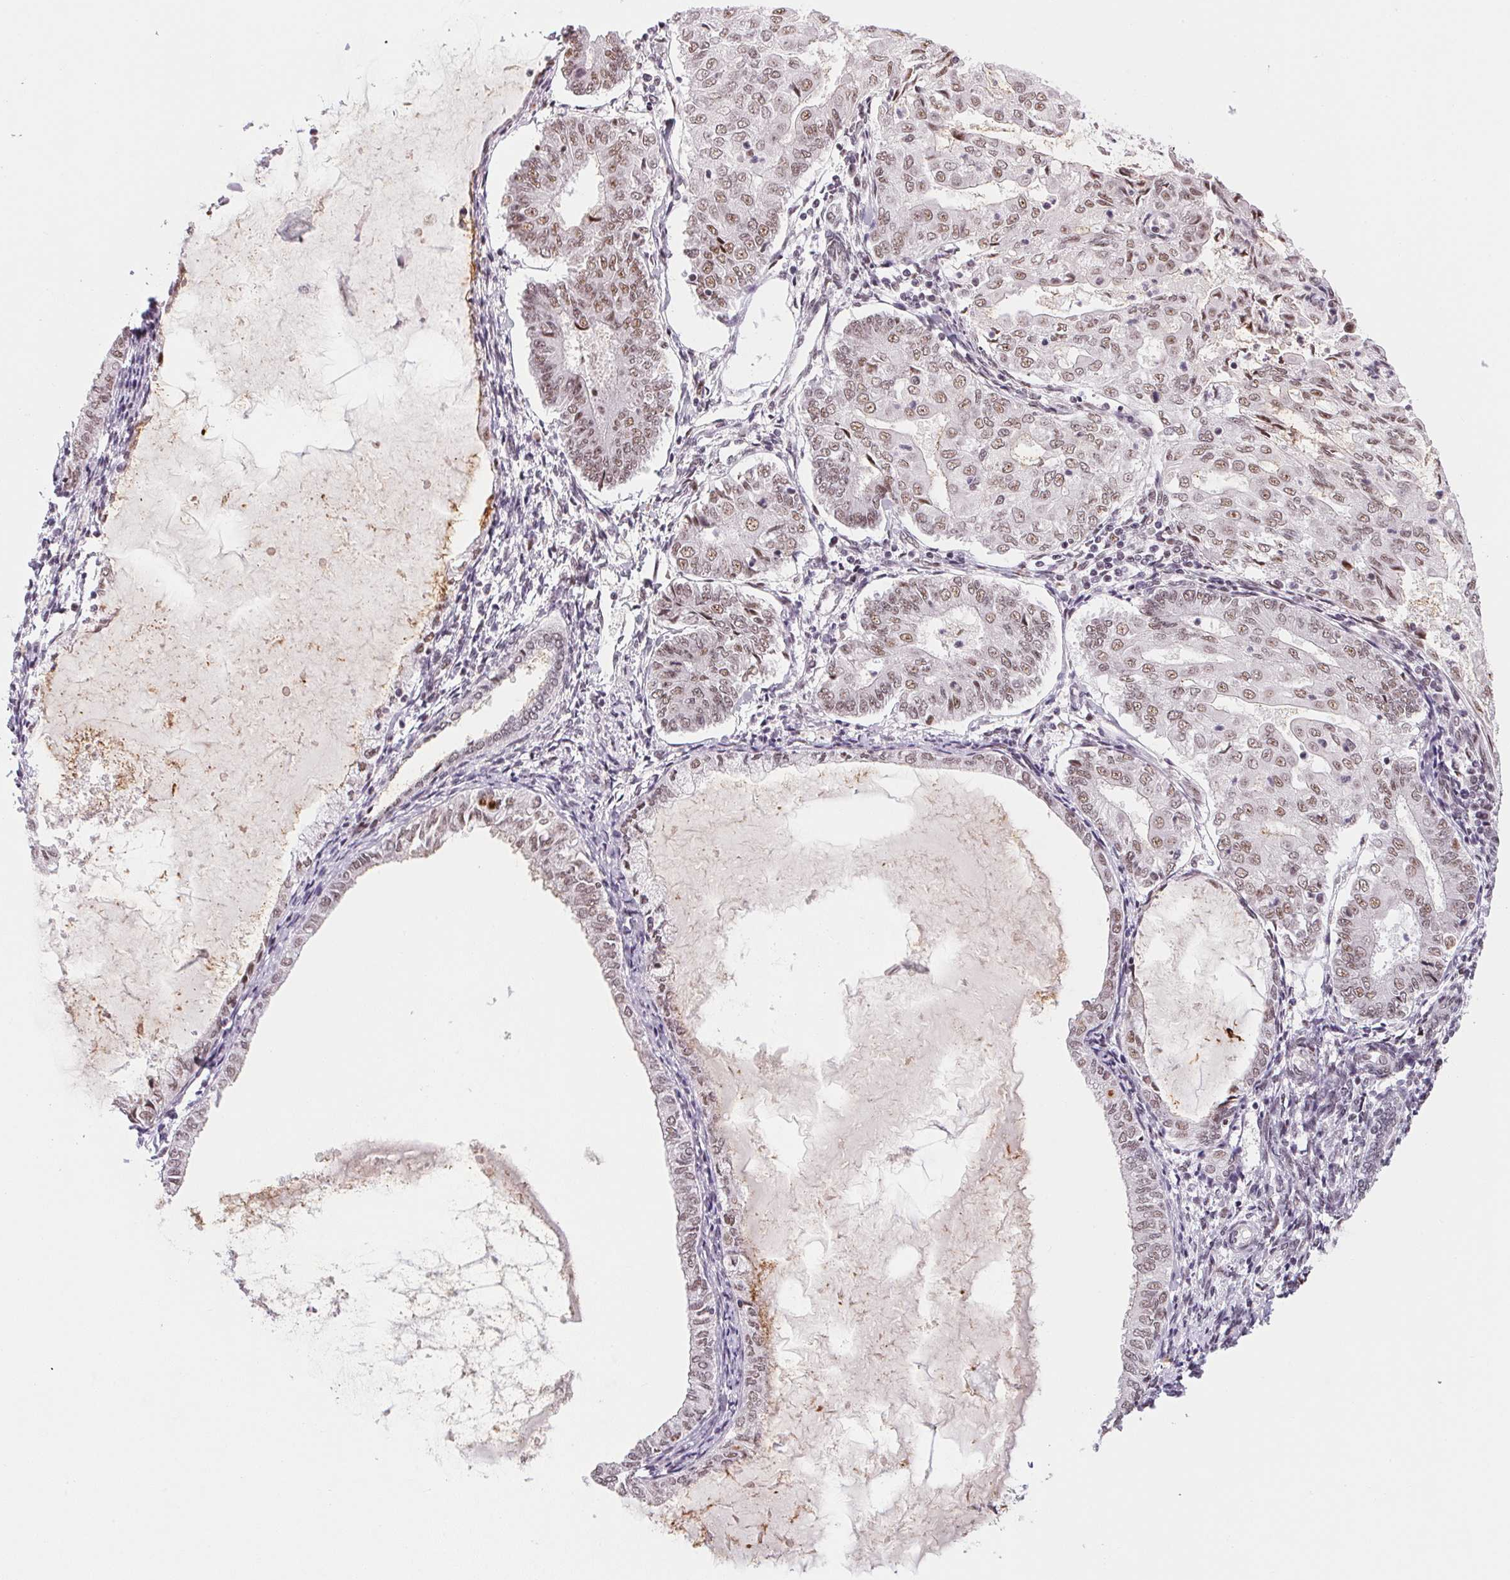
{"staining": {"intensity": "weak", "quantity": ">75%", "location": "nuclear"}, "tissue": "endometrial cancer", "cell_type": "Tumor cells", "image_type": "cancer", "snomed": [{"axis": "morphology", "description": "Adenocarcinoma, NOS"}, {"axis": "topography", "description": "Endometrium"}], "caption": "Endometrial cancer tissue reveals weak nuclear positivity in about >75% of tumor cells, visualized by immunohistochemistry.", "gene": "SRSF7", "patient": {"sex": "female", "age": 68}}